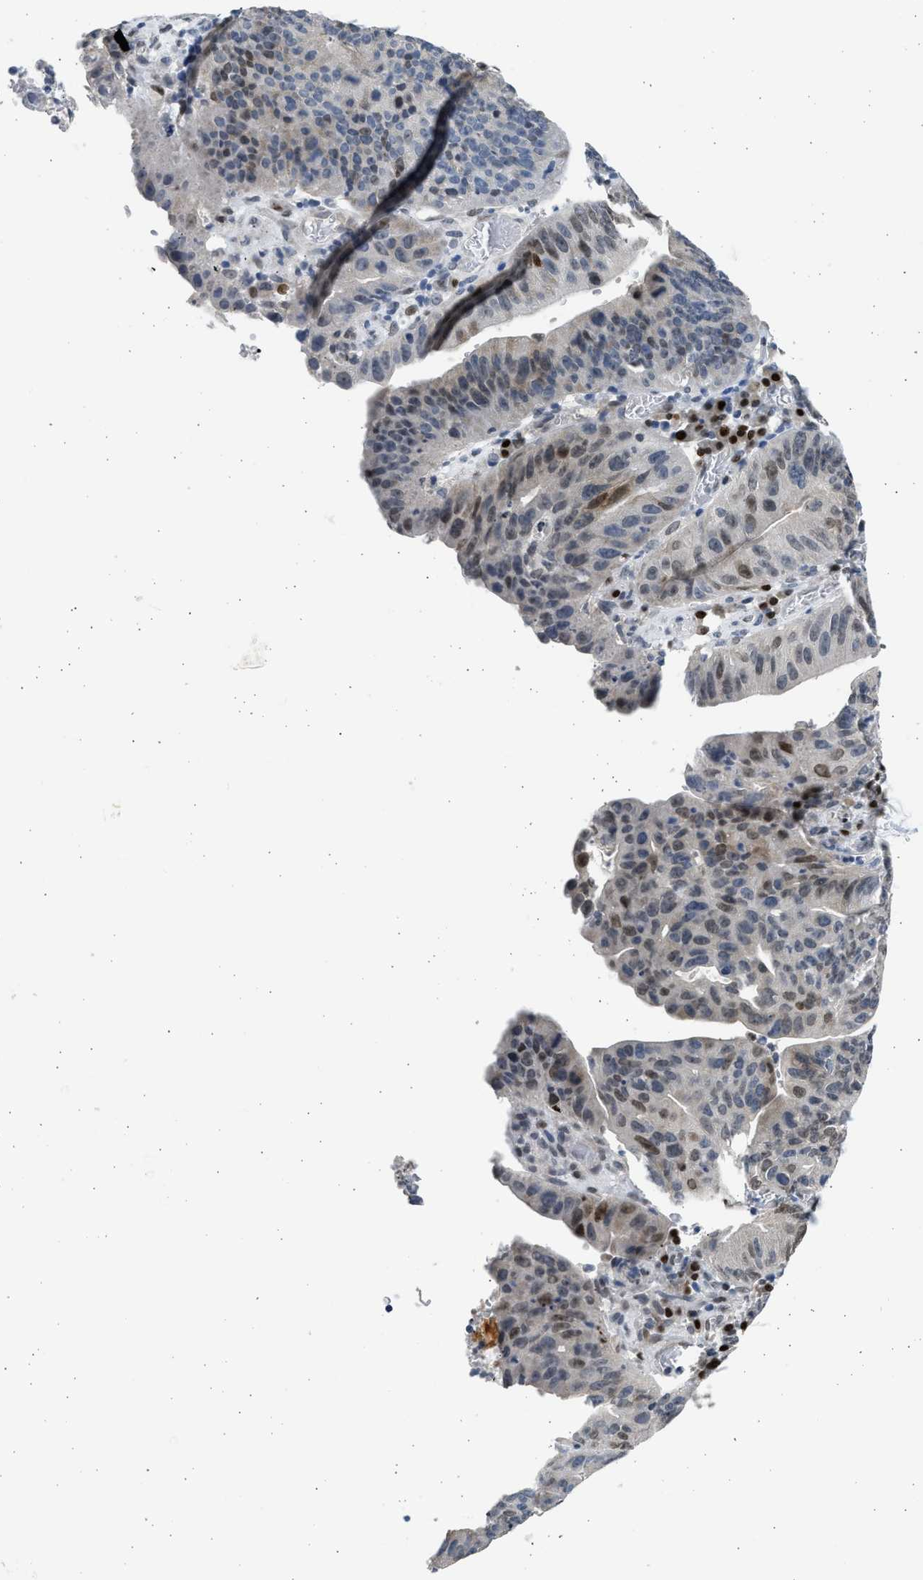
{"staining": {"intensity": "moderate", "quantity": "<25%", "location": "nuclear"}, "tissue": "stomach cancer", "cell_type": "Tumor cells", "image_type": "cancer", "snomed": [{"axis": "morphology", "description": "Adenocarcinoma, NOS"}, {"axis": "topography", "description": "Stomach"}], "caption": "Immunohistochemistry (IHC) (DAB (3,3'-diaminobenzidine)) staining of human adenocarcinoma (stomach) shows moderate nuclear protein positivity in approximately <25% of tumor cells.", "gene": "HMGN3", "patient": {"sex": "male", "age": 59}}